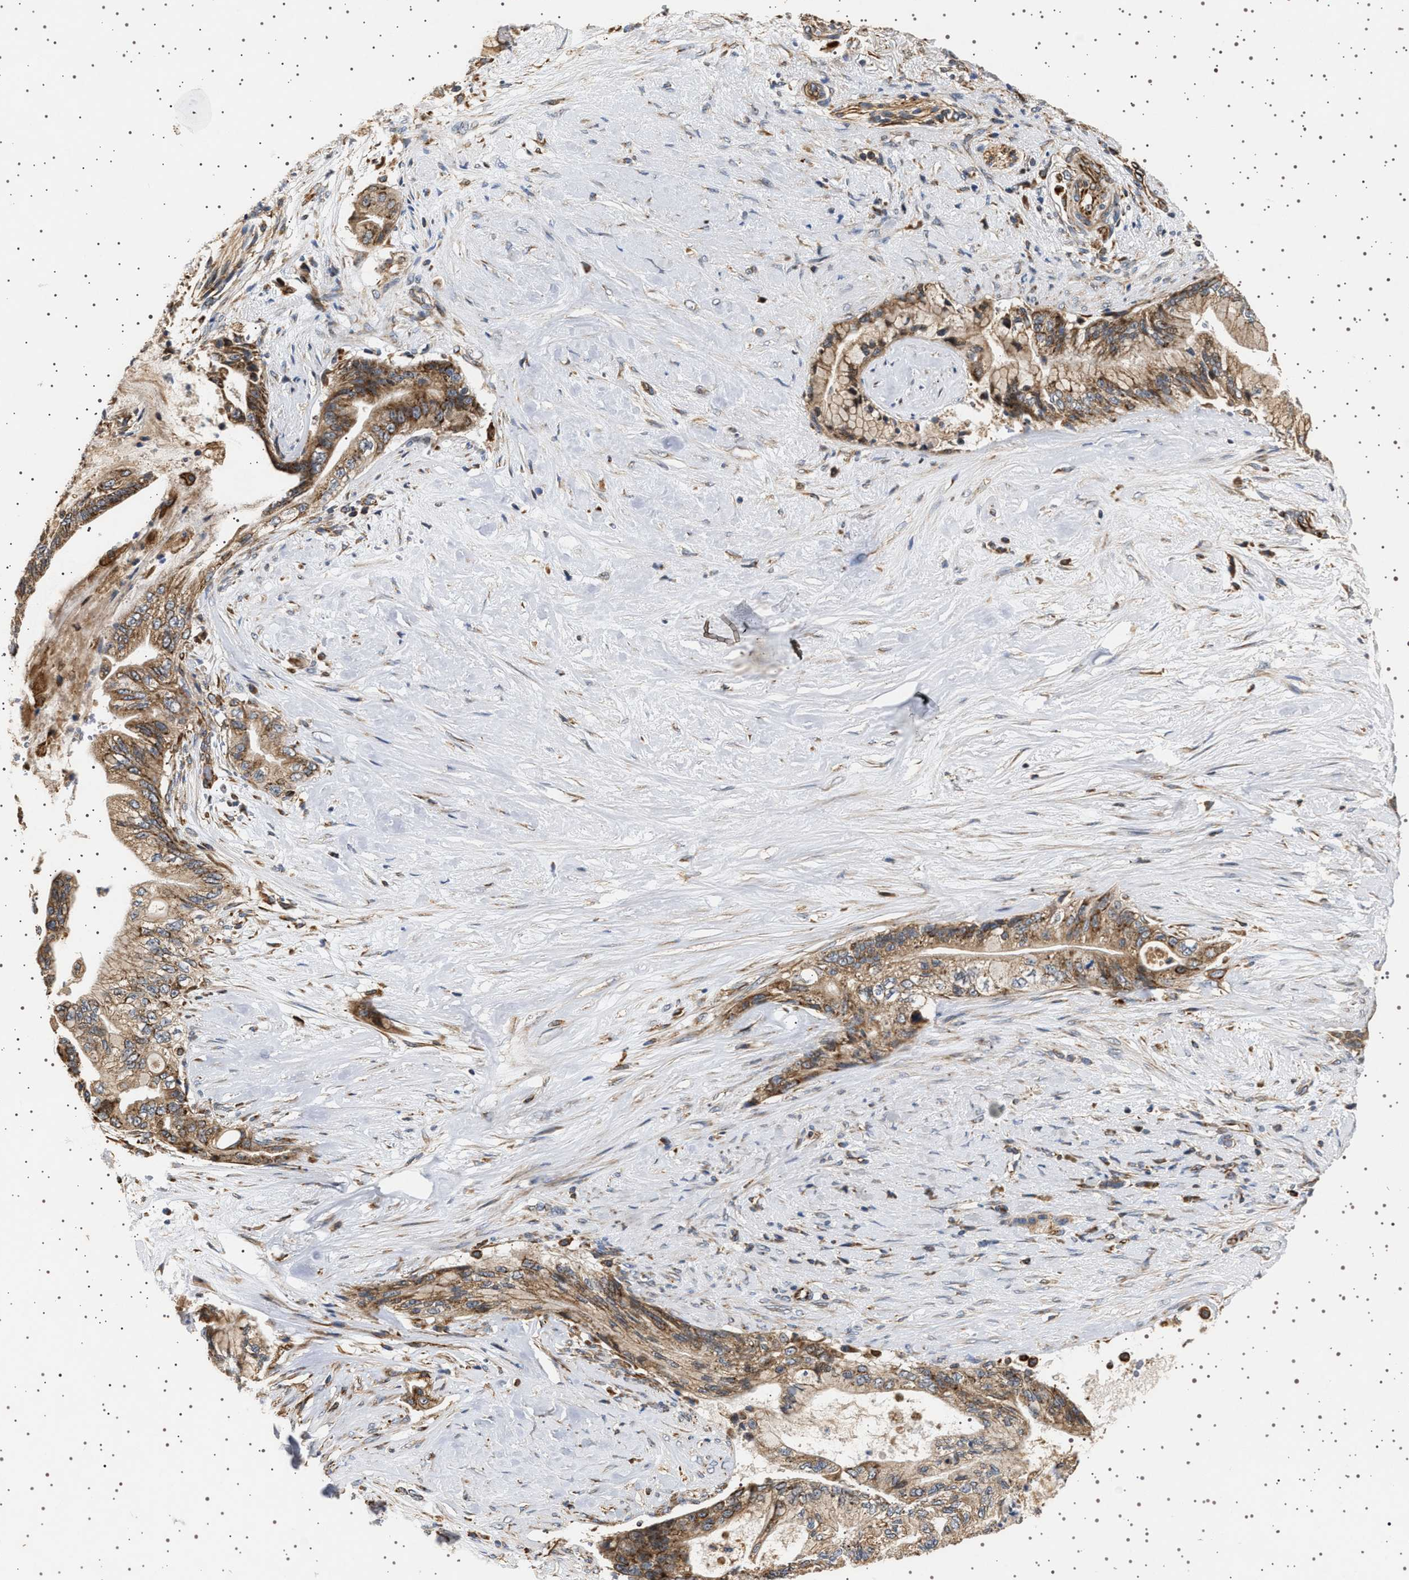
{"staining": {"intensity": "moderate", "quantity": ">75%", "location": "cytoplasmic/membranous"}, "tissue": "pancreatic cancer", "cell_type": "Tumor cells", "image_type": "cancer", "snomed": [{"axis": "morphology", "description": "Adenocarcinoma, NOS"}, {"axis": "topography", "description": "Pancreas"}], "caption": "This histopathology image reveals immunohistochemistry staining of human pancreatic adenocarcinoma, with medium moderate cytoplasmic/membranous staining in about >75% of tumor cells.", "gene": "TRUB2", "patient": {"sex": "male", "age": 59}}